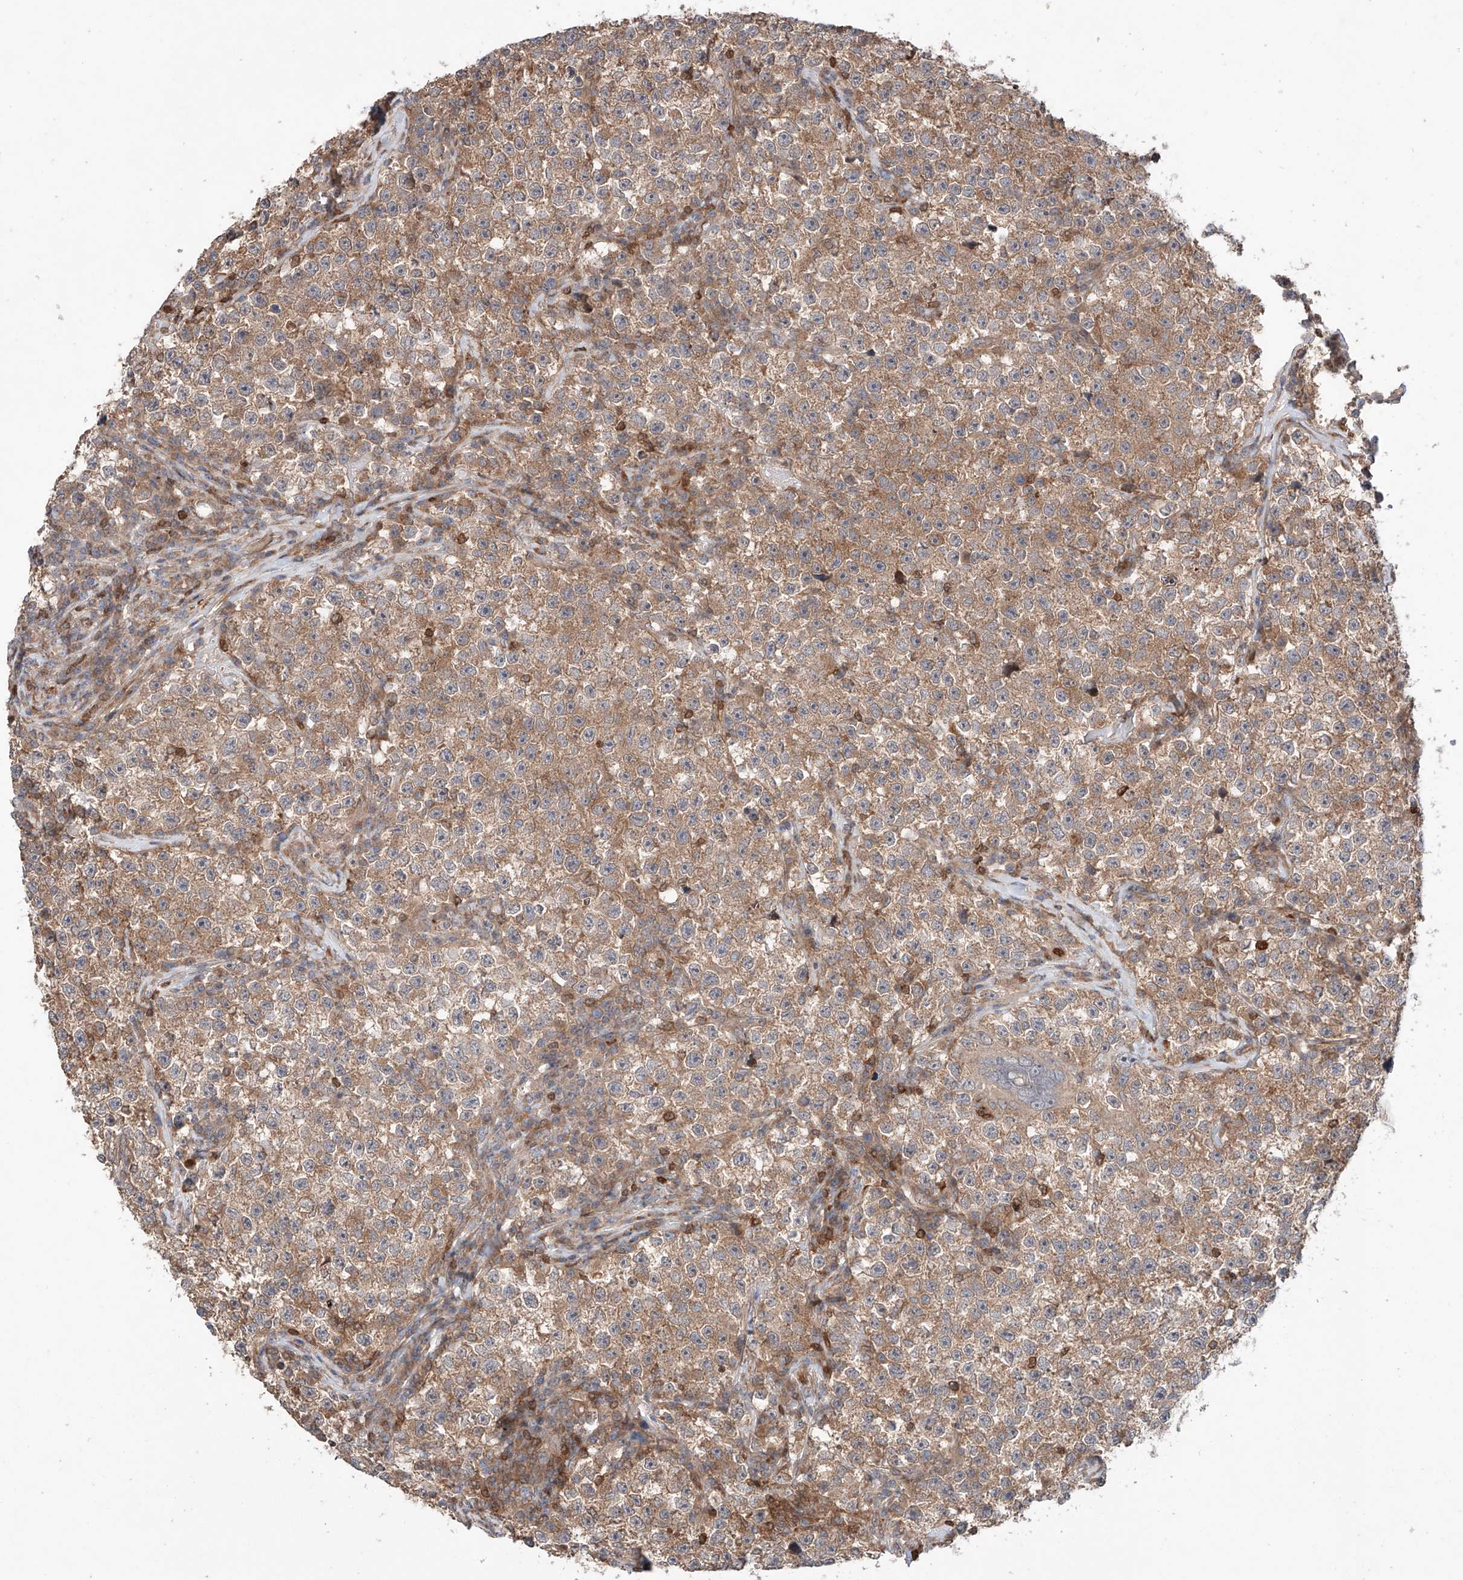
{"staining": {"intensity": "weak", "quantity": ">75%", "location": "cytoplasmic/membranous"}, "tissue": "testis cancer", "cell_type": "Tumor cells", "image_type": "cancer", "snomed": [{"axis": "morphology", "description": "Seminoma, NOS"}, {"axis": "topography", "description": "Testis"}], "caption": "Seminoma (testis) stained for a protein displays weak cytoplasmic/membranous positivity in tumor cells.", "gene": "IGSF22", "patient": {"sex": "male", "age": 22}}